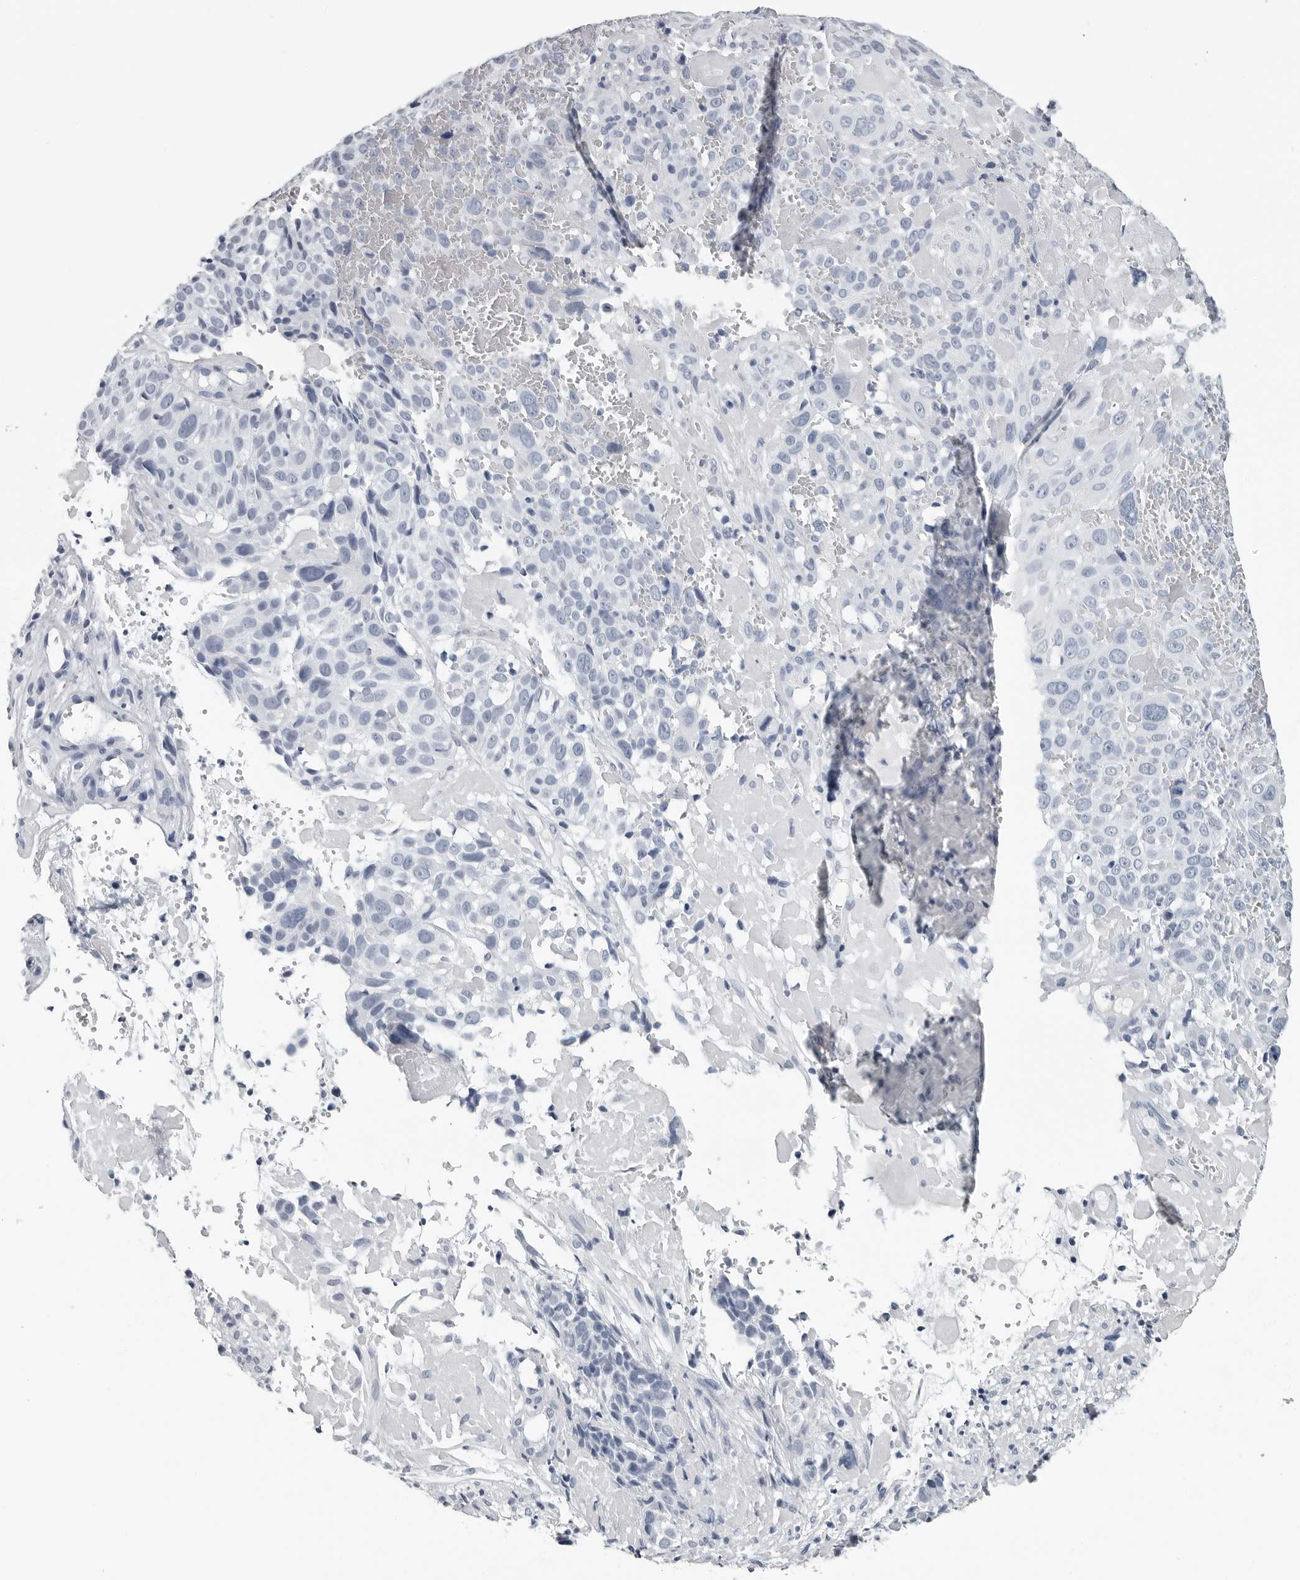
{"staining": {"intensity": "negative", "quantity": "none", "location": "none"}, "tissue": "cervical cancer", "cell_type": "Tumor cells", "image_type": "cancer", "snomed": [{"axis": "morphology", "description": "Squamous cell carcinoma, NOS"}, {"axis": "topography", "description": "Cervix"}], "caption": "Cervical squamous cell carcinoma was stained to show a protein in brown. There is no significant staining in tumor cells.", "gene": "AMPD1", "patient": {"sex": "female", "age": 74}}